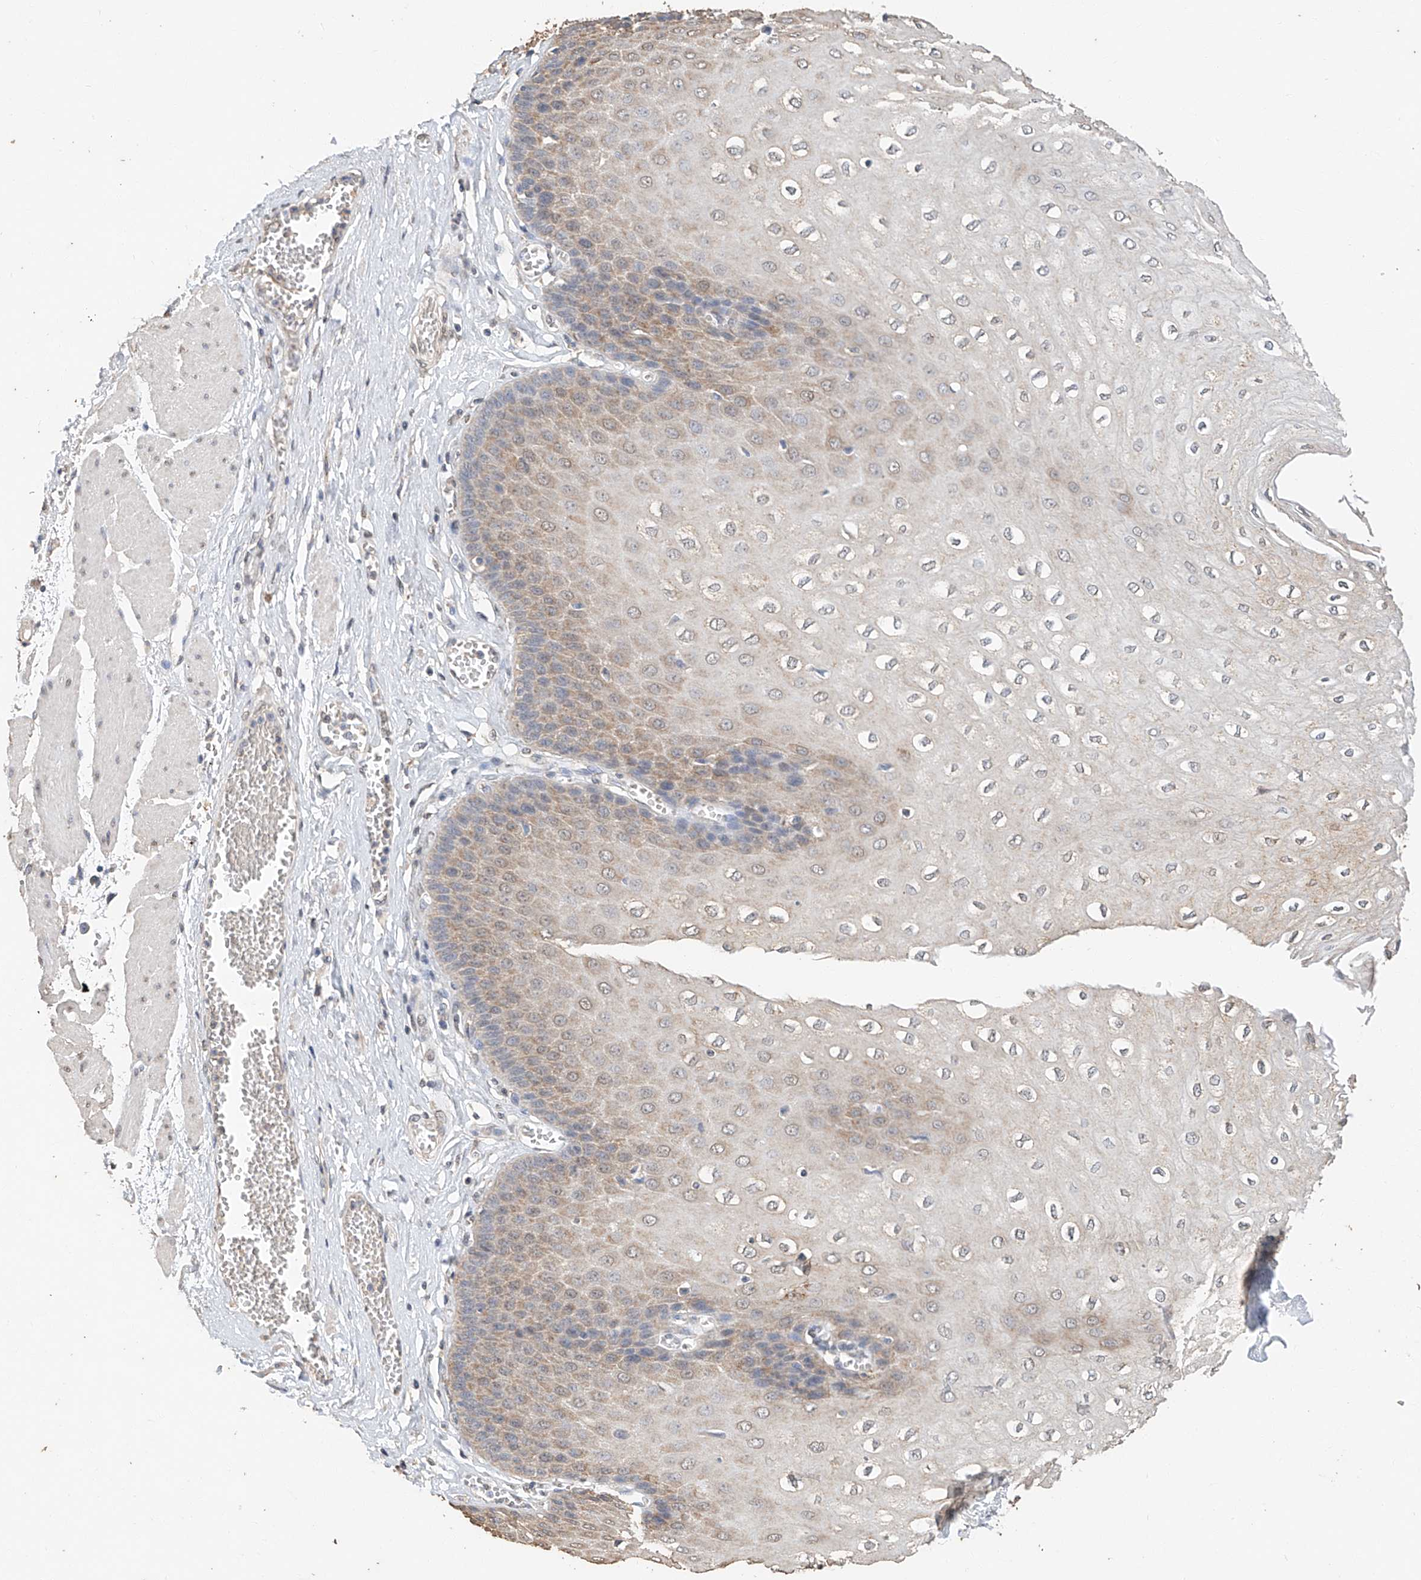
{"staining": {"intensity": "moderate", "quantity": "25%-75%", "location": "cytoplasmic/membranous"}, "tissue": "esophagus", "cell_type": "Squamous epithelial cells", "image_type": "normal", "snomed": [{"axis": "morphology", "description": "Normal tissue, NOS"}, {"axis": "topography", "description": "Esophagus"}], "caption": "This is a histology image of IHC staining of normal esophagus, which shows moderate staining in the cytoplasmic/membranous of squamous epithelial cells.", "gene": "CERS4", "patient": {"sex": "male", "age": 60}}